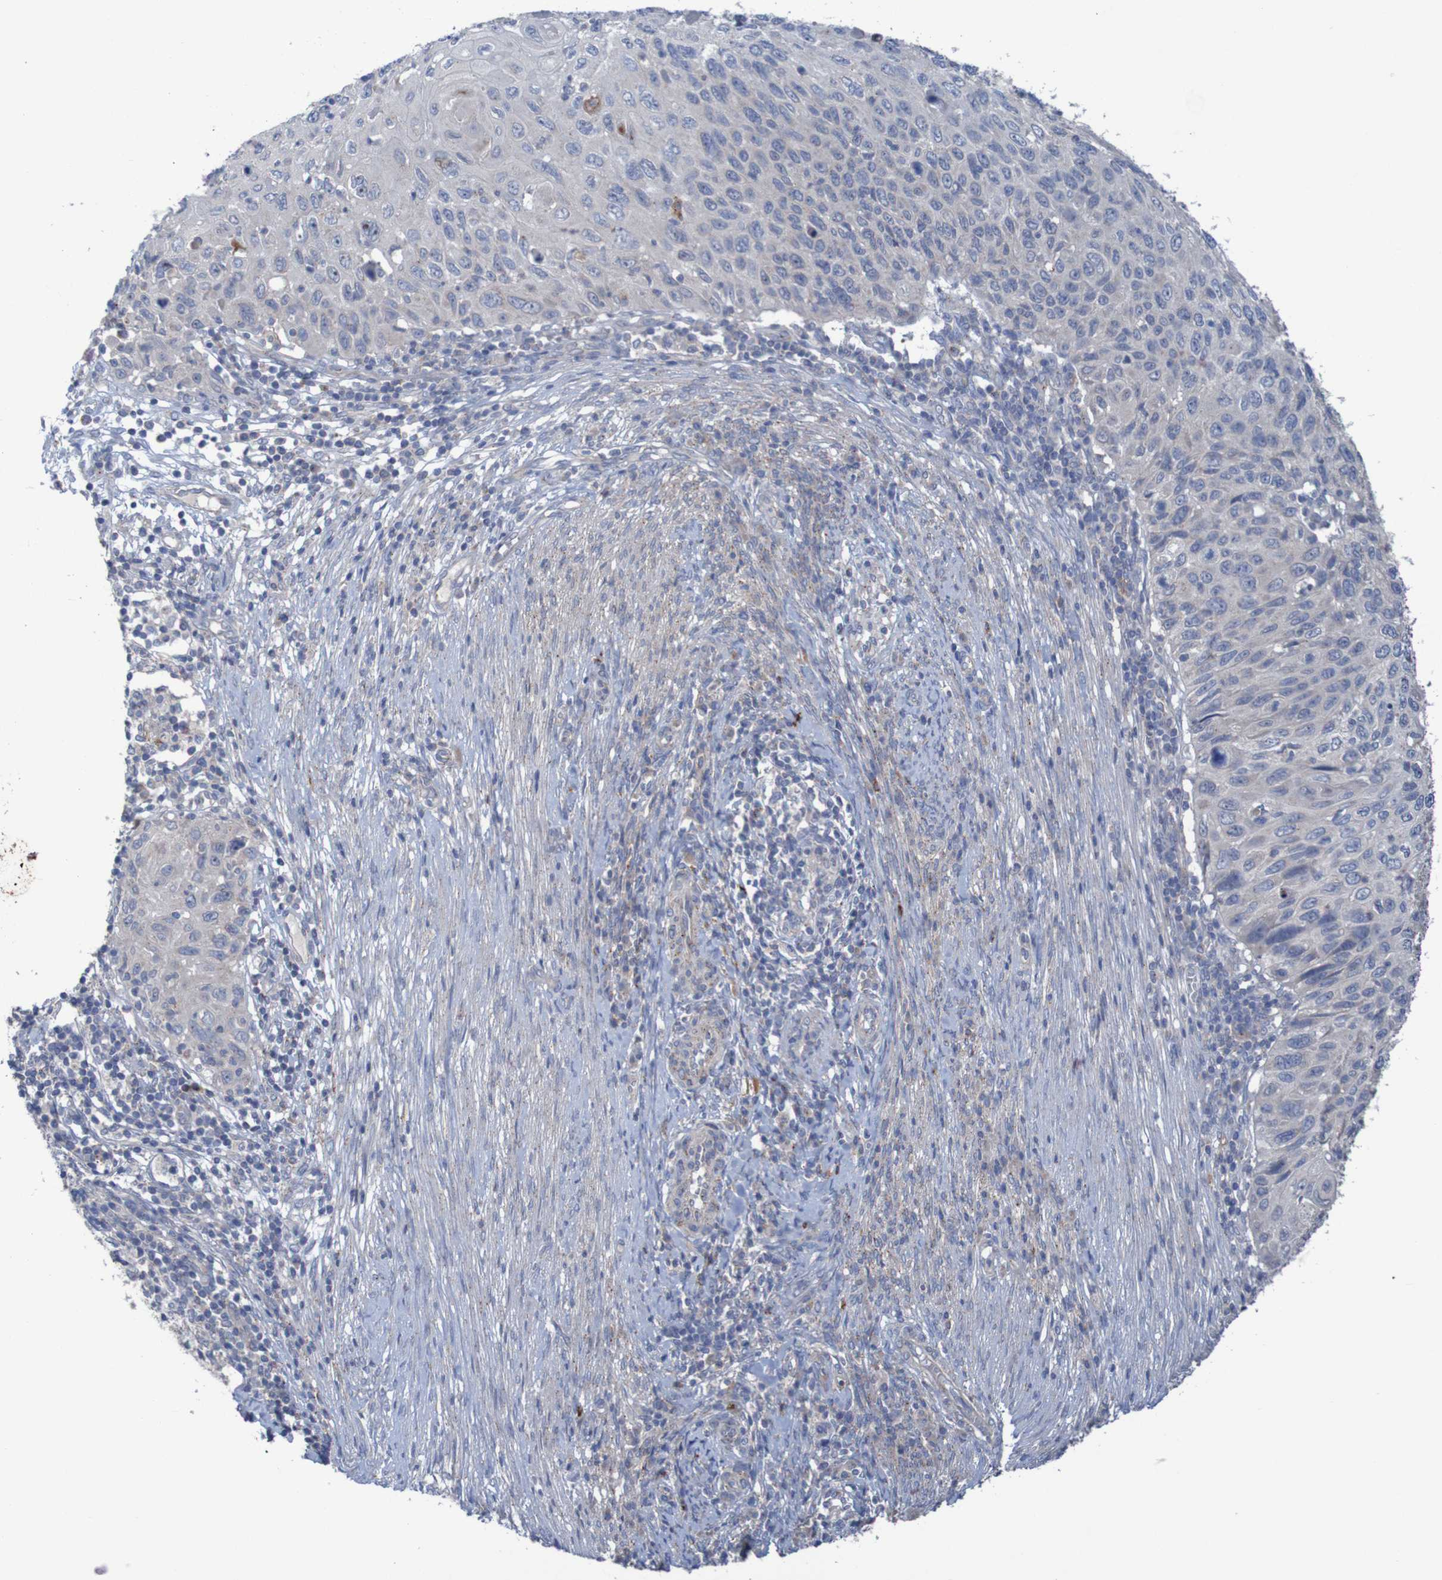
{"staining": {"intensity": "weak", "quantity": ">75%", "location": "cytoplasmic/membranous"}, "tissue": "cervical cancer", "cell_type": "Tumor cells", "image_type": "cancer", "snomed": [{"axis": "morphology", "description": "Squamous cell carcinoma, NOS"}, {"axis": "topography", "description": "Cervix"}], "caption": "IHC photomicrograph of neoplastic tissue: cervical cancer stained using IHC displays low levels of weak protein expression localized specifically in the cytoplasmic/membranous of tumor cells, appearing as a cytoplasmic/membranous brown color.", "gene": "ANGPT4", "patient": {"sex": "female", "age": 70}}